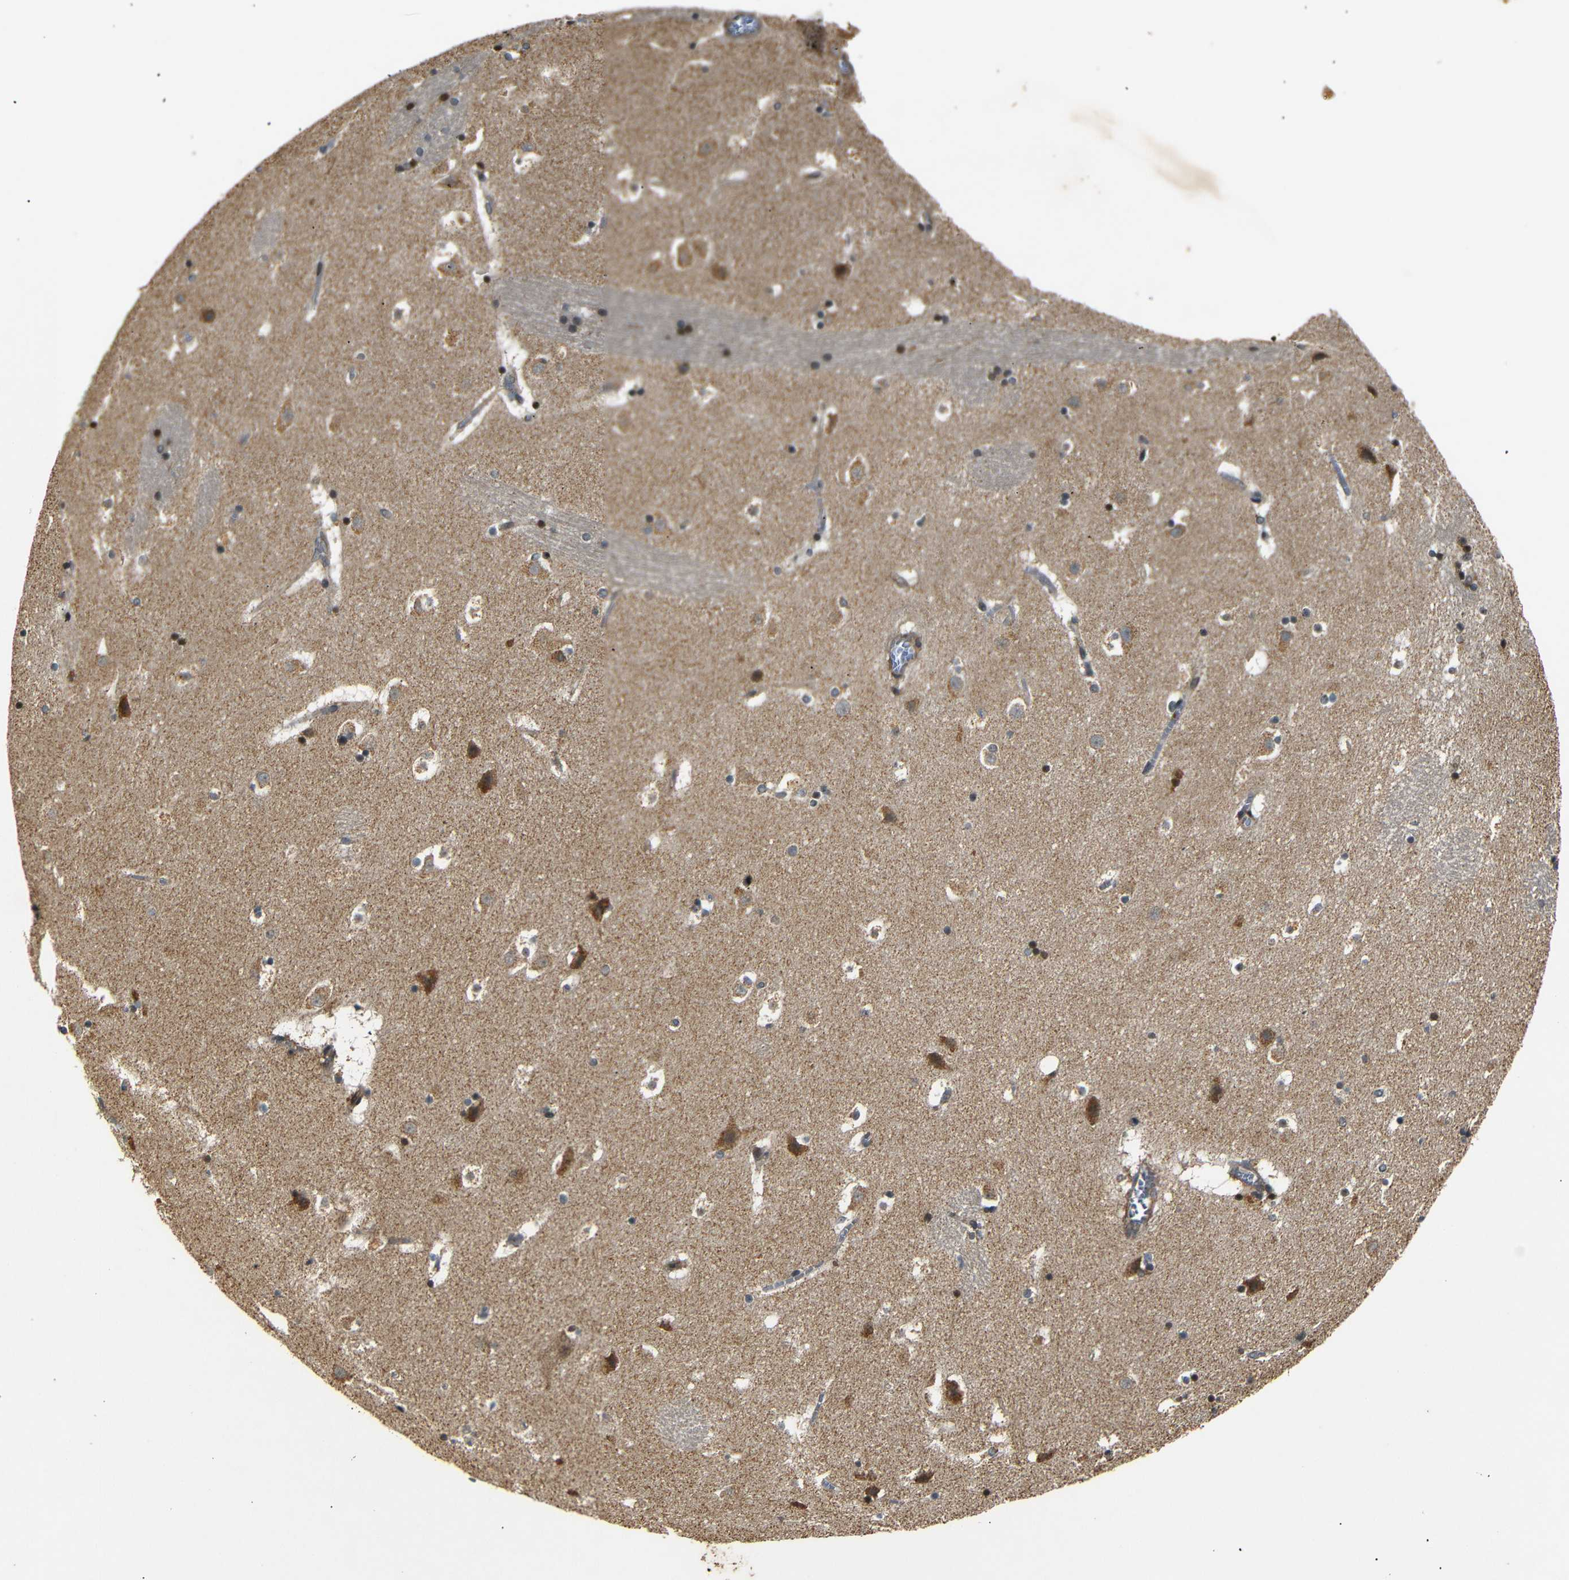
{"staining": {"intensity": "moderate", "quantity": "<25%", "location": "cytoplasmic/membranous"}, "tissue": "caudate", "cell_type": "Glial cells", "image_type": "normal", "snomed": [{"axis": "morphology", "description": "Normal tissue, NOS"}, {"axis": "topography", "description": "Lateral ventricle wall"}], "caption": "Human caudate stained for a protein (brown) reveals moderate cytoplasmic/membranous positive expression in about <25% of glial cells.", "gene": "TANK", "patient": {"sex": "male", "age": 45}}